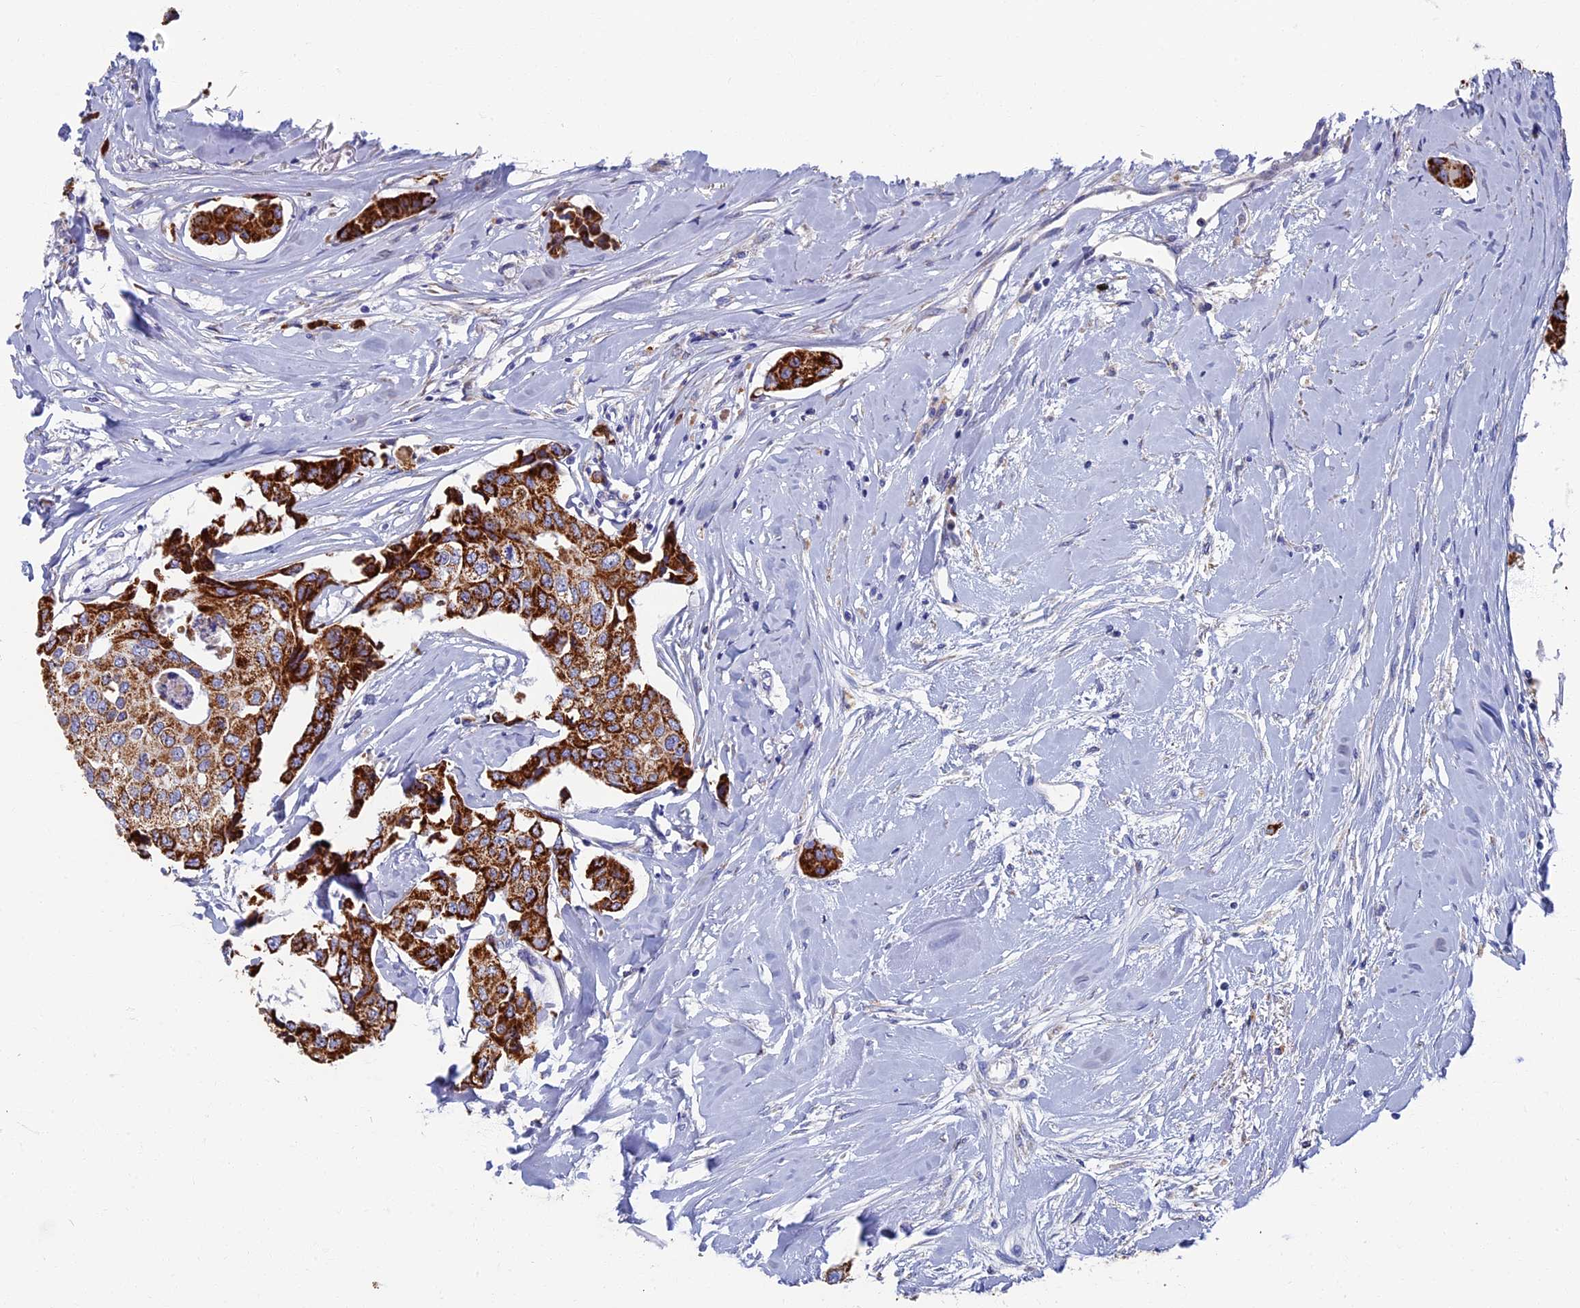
{"staining": {"intensity": "strong", "quantity": ">75%", "location": "cytoplasmic/membranous"}, "tissue": "breast cancer", "cell_type": "Tumor cells", "image_type": "cancer", "snomed": [{"axis": "morphology", "description": "Duct carcinoma"}, {"axis": "topography", "description": "Breast"}], "caption": "This is a photomicrograph of IHC staining of invasive ductal carcinoma (breast), which shows strong staining in the cytoplasmic/membranous of tumor cells.", "gene": "OAT", "patient": {"sex": "female", "age": 80}}